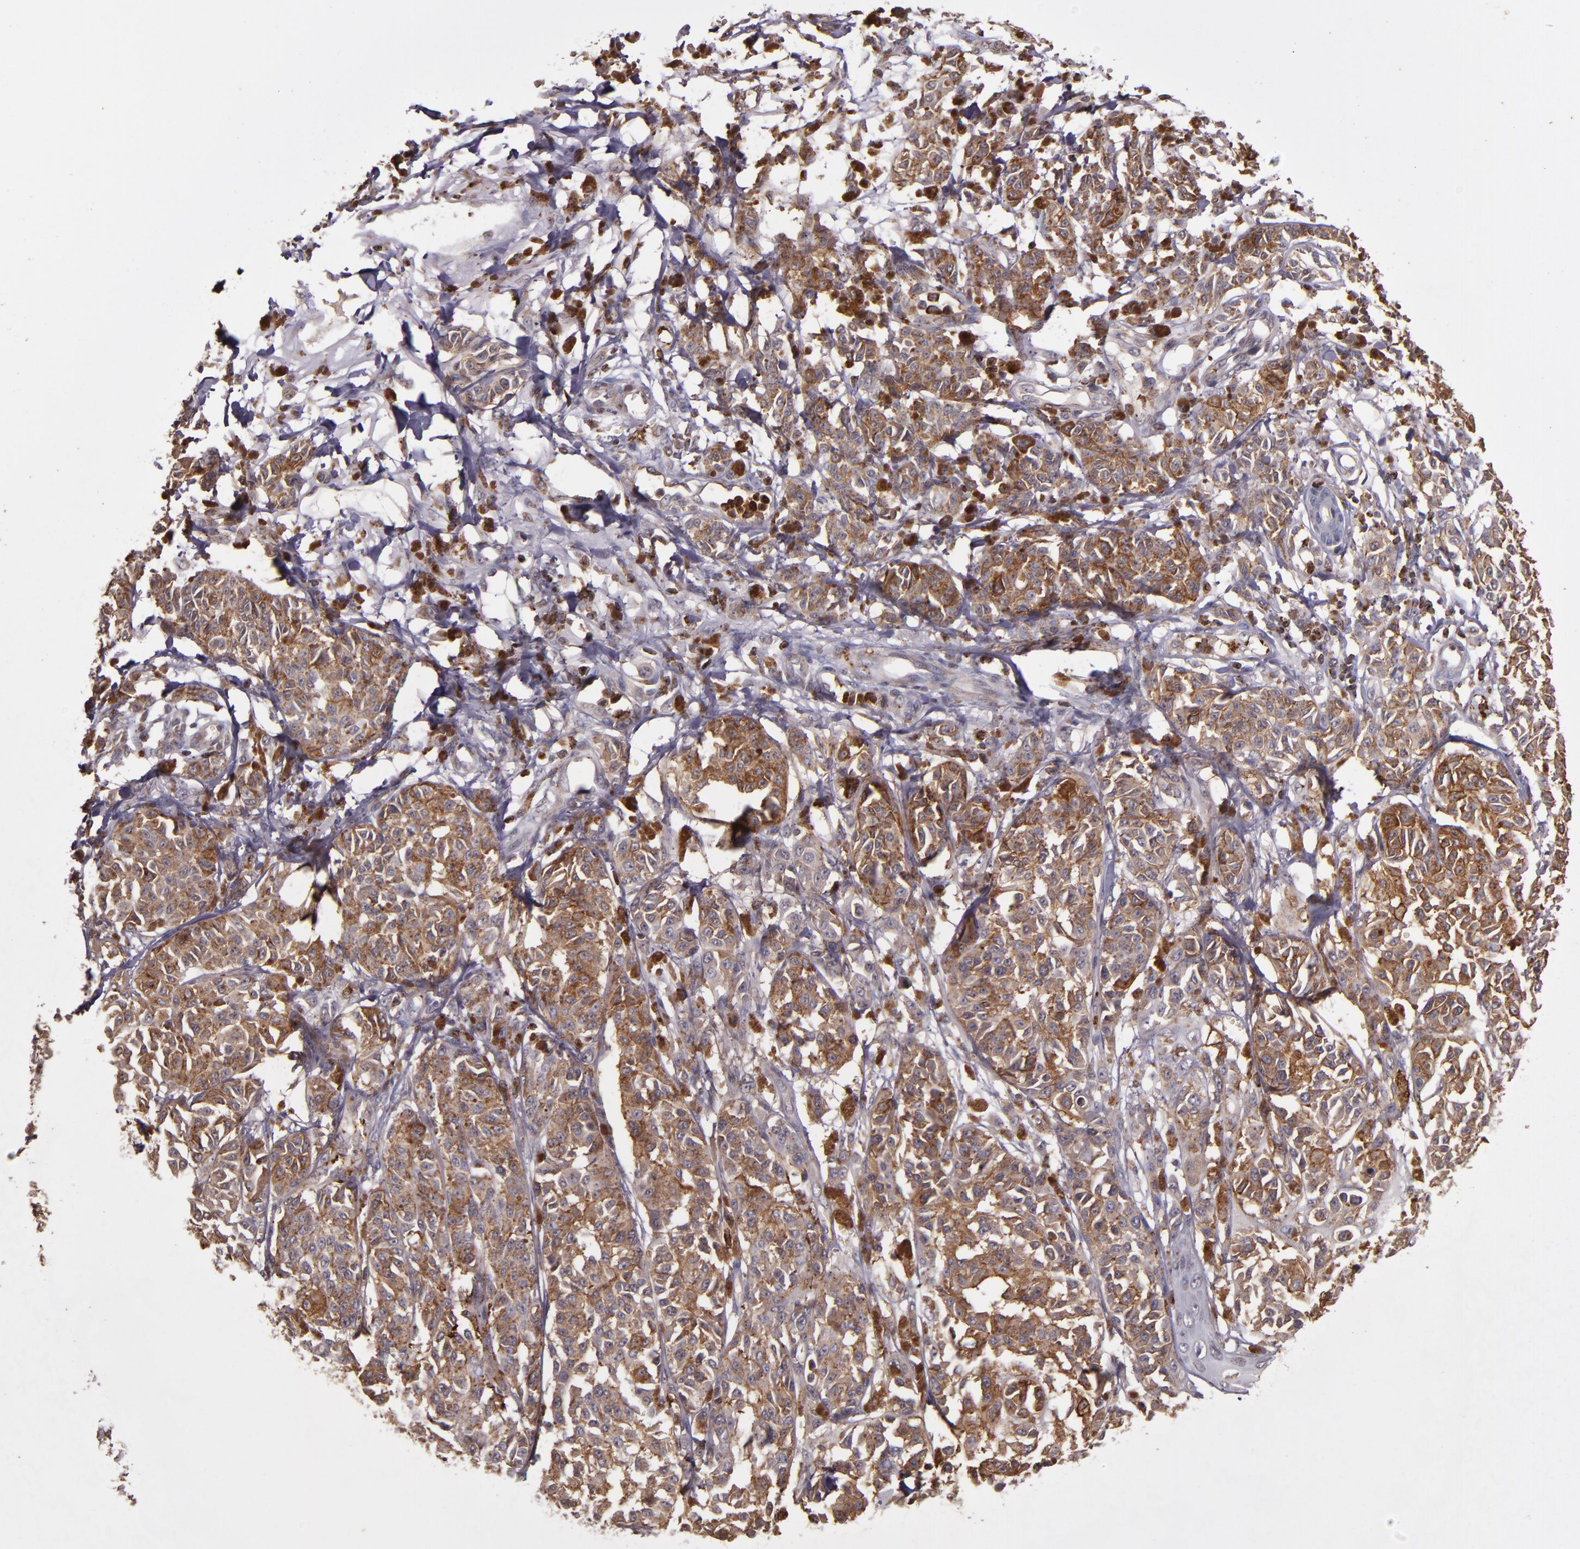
{"staining": {"intensity": "moderate", "quantity": ">75%", "location": "cytoplasmic/membranous"}, "tissue": "melanoma", "cell_type": "Tumor cells", "image_type": "cancer", "snomed": [{"axis": "morphology", "description": "Malignant melanoma, NOS"}, {"axis": "topography", "description": "Skin"}], "caption": "Melanoma was stained to show a protein in brown. There is medium levels of moderate cytoplasmic/membranous staining in approximately >75% of tumor cells.", "gene": "SLC2A3", "patient": {"sex": "male", "age": 76}}